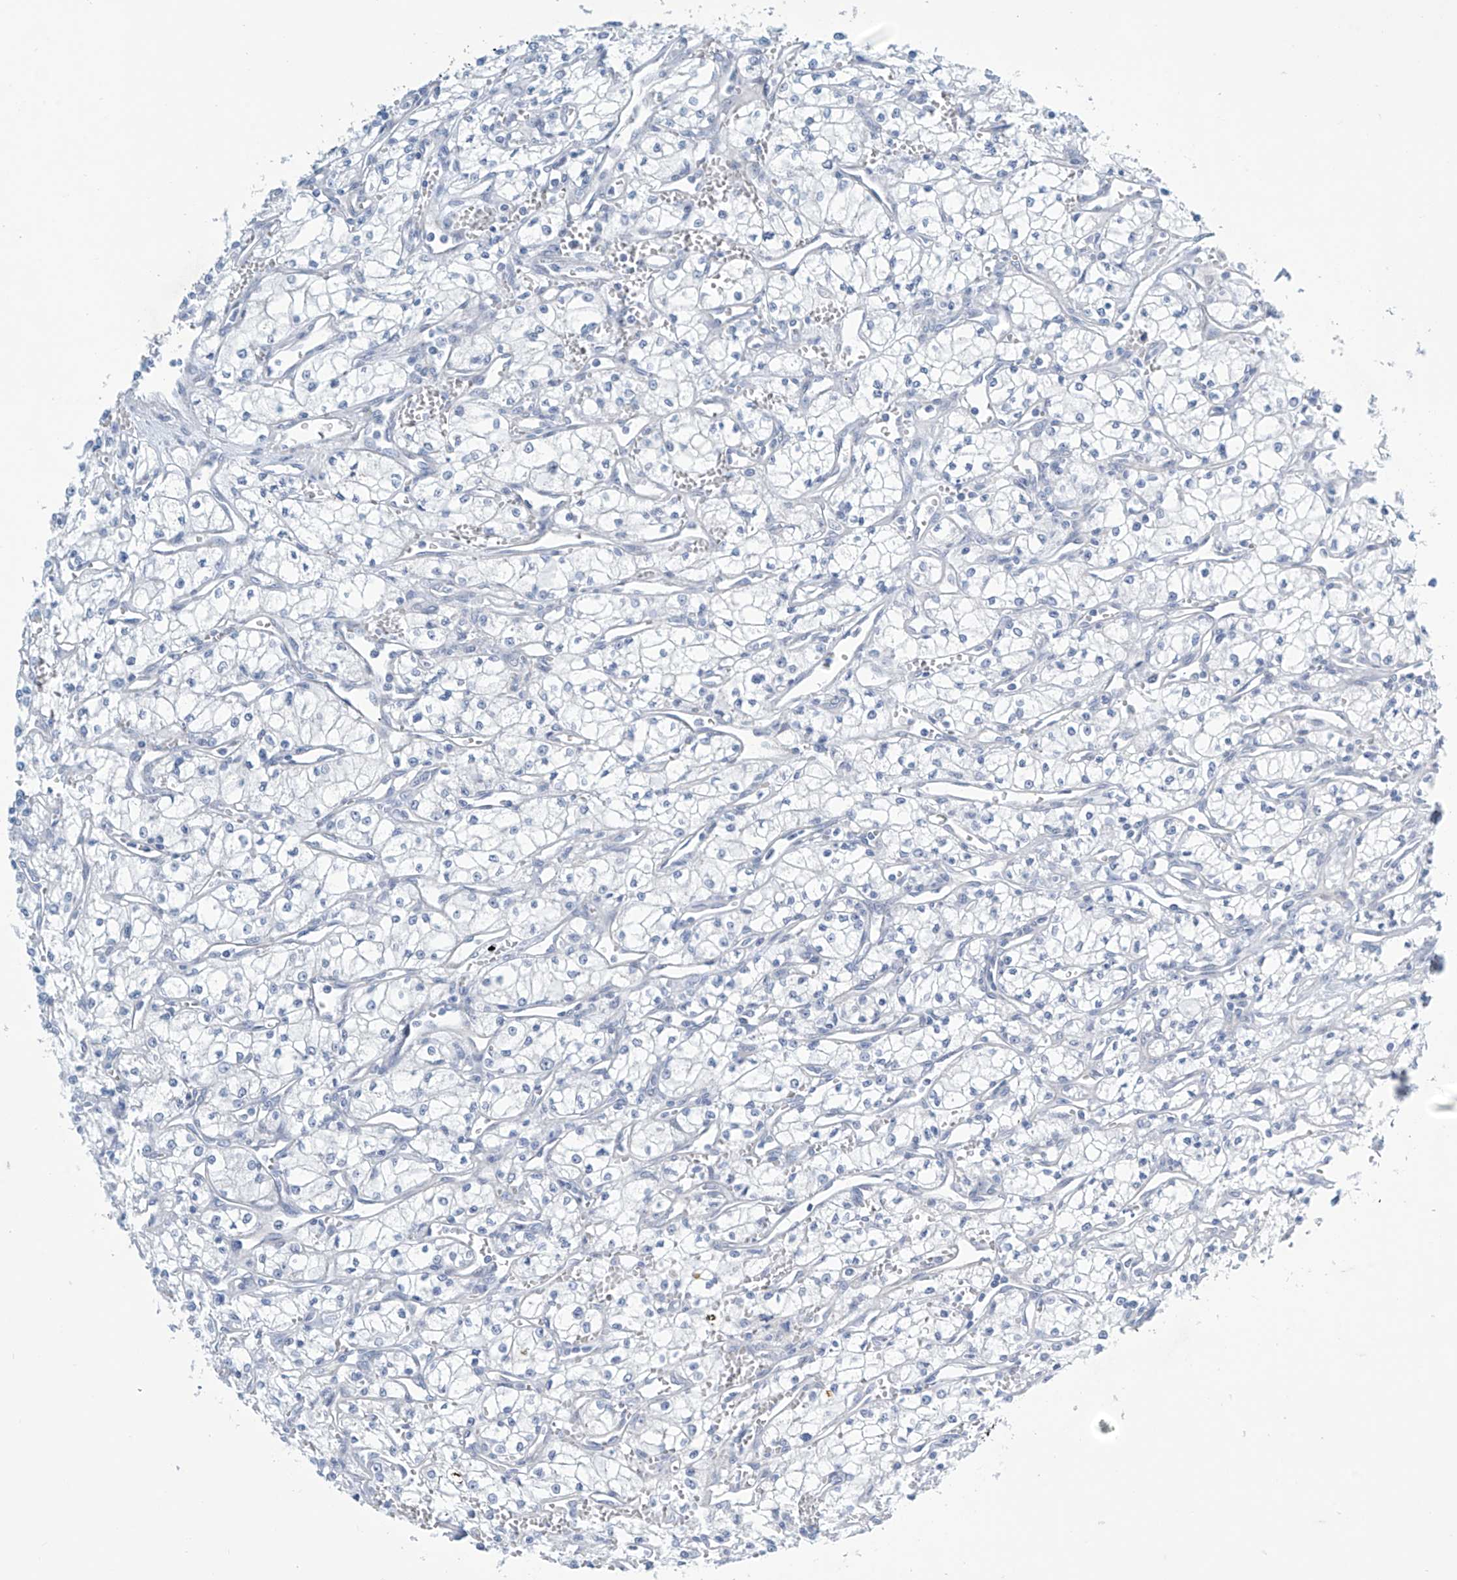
{"staining": {"intensity": "negative", "quantity": "none", "location": "none"}, "tissue": "renal cancer", "cell_type": "Tumor cells", "image_type": "cancer", "snomed": [{"axis": "morphology", "description": "Adenocarcinoma, NOS"}, {"axis": "topography", "description": "Kidney"}], "caption": "Immunohistochemistry (IHC) of human renal cancer (adenocarcinoma) exhibits no positivity in tumor cells.", "gene": "SLC35A5", "patient": {"sex": "male", "age": 59}}